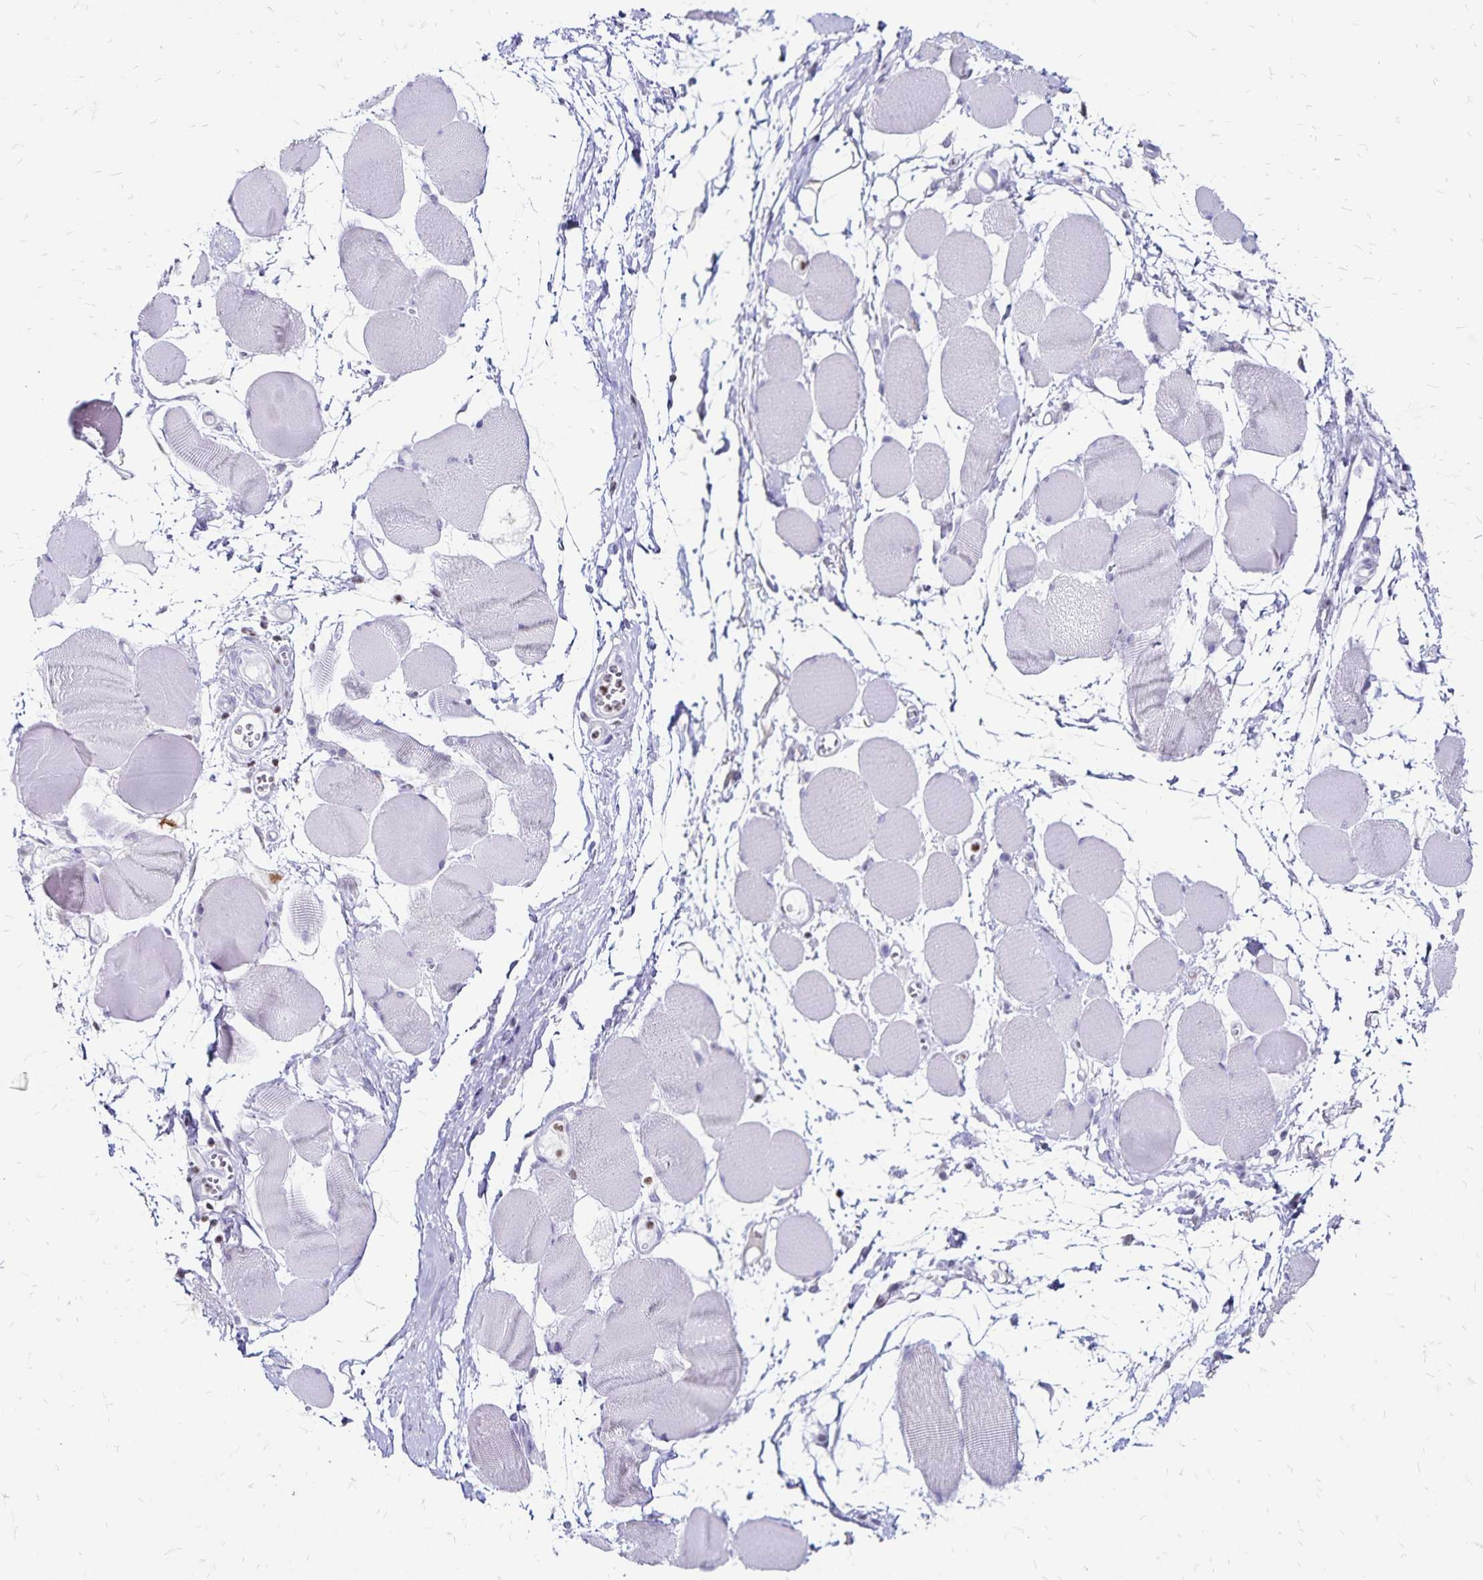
{"staining": {"intensity": "negative", "quantity": "none", "location": "none"}, "tissue": "skeletal muscle", "cell_type": "Myocytes", "image_type": "normal", "snomed": [{"axis": "morphology", "description": "Normal tissue, NOS"}, {"axis": "topography", "description": "Skeletal muscle"}], "caption": "An image of skeletal muscle stained for a protein demonstrates no brown staining in myocytes. (Stains: DAB immunohistochemistry with hematoxylin counter stain, Microscopy: brightfield microscopy at high magnification).", "gene": "IKZF1", "patient": {"sex": "female", "age": 75}}